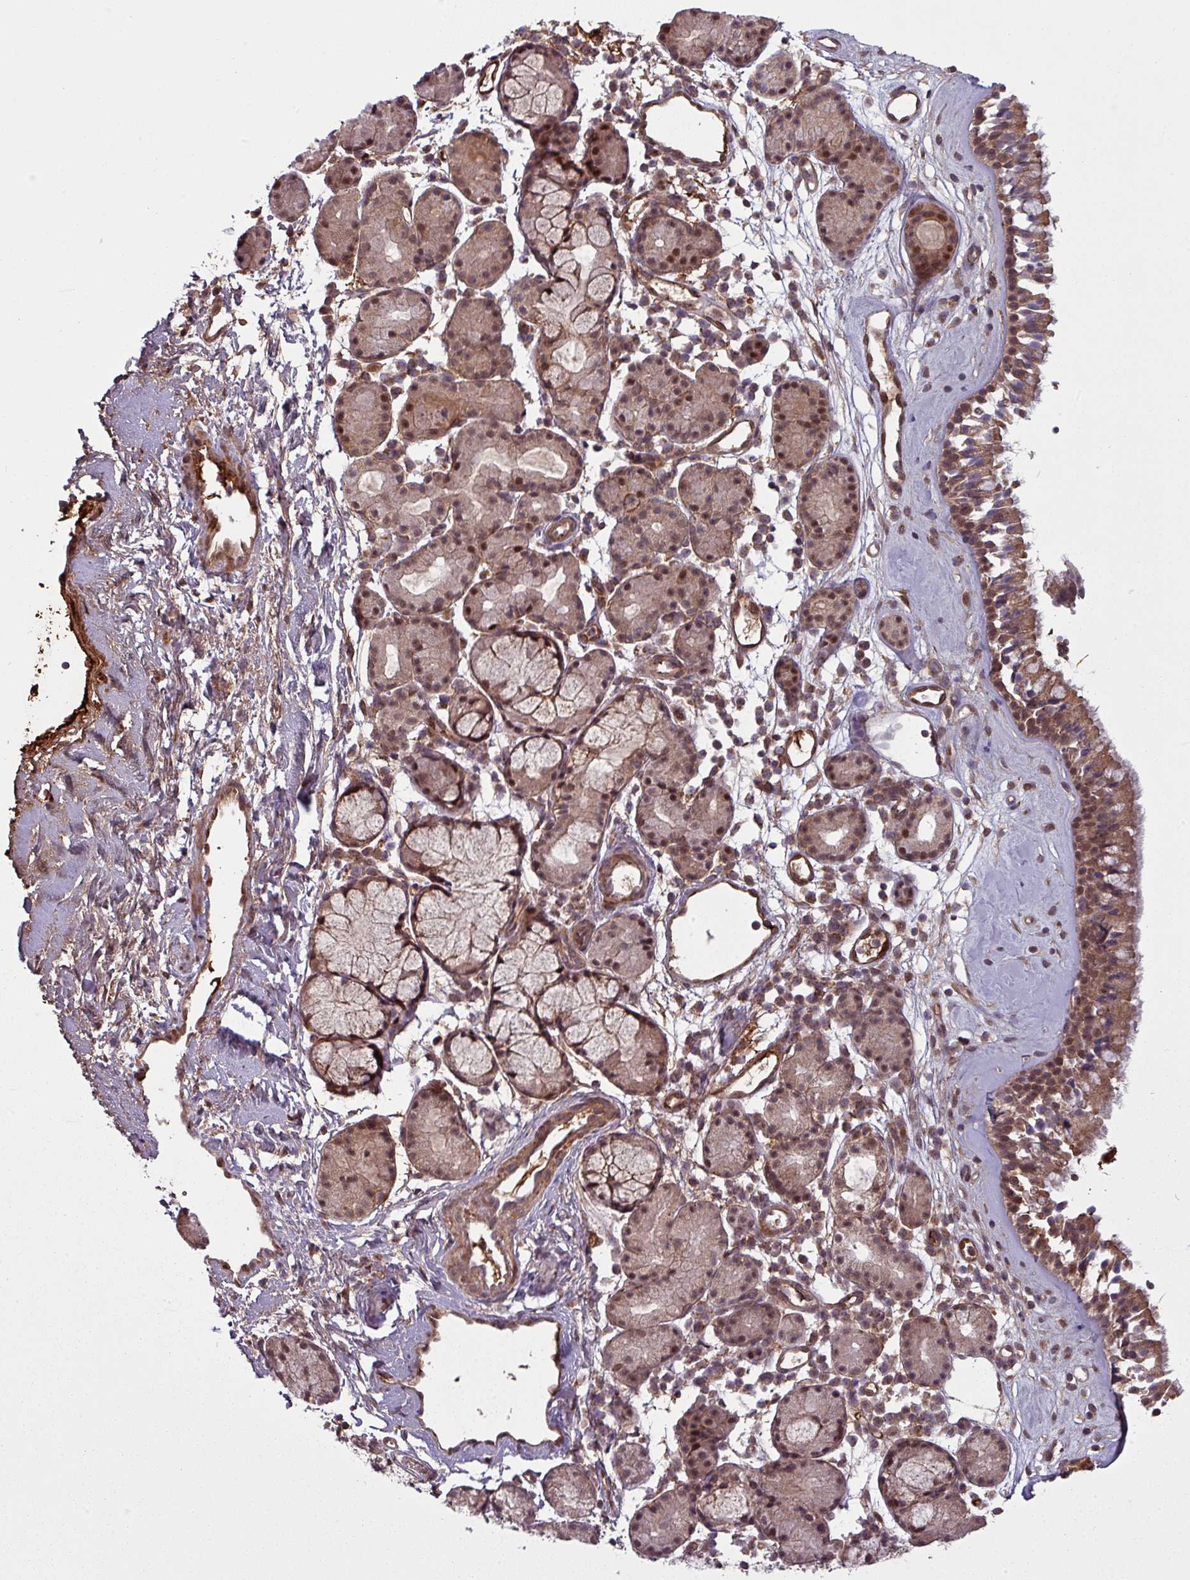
{"staining": {"intensity": "moderate", "quantity": ">75%", "location": "cytoplasmic/membranous,nuclear"}, "tissue": "nasopharynx", "cell_type": "Respiratory epithelial cells", "image_type": "normal", "snomed": [{"axis": "morphology", "description": "Normal tissue, NOS"}, {"axis": "topography", "description": "Nasopharynx"}], "caption": "Respiratory epithelial cells demonstrate medium levels of moderate cytoplasmic/membranous,nuclear positivity in about >75% of cells in benign nasopharynx. (IHC, brightfield microscopy, high magnification).", "gene": "SNRNP25", "patient": {"sex": "male", "age": 82}}